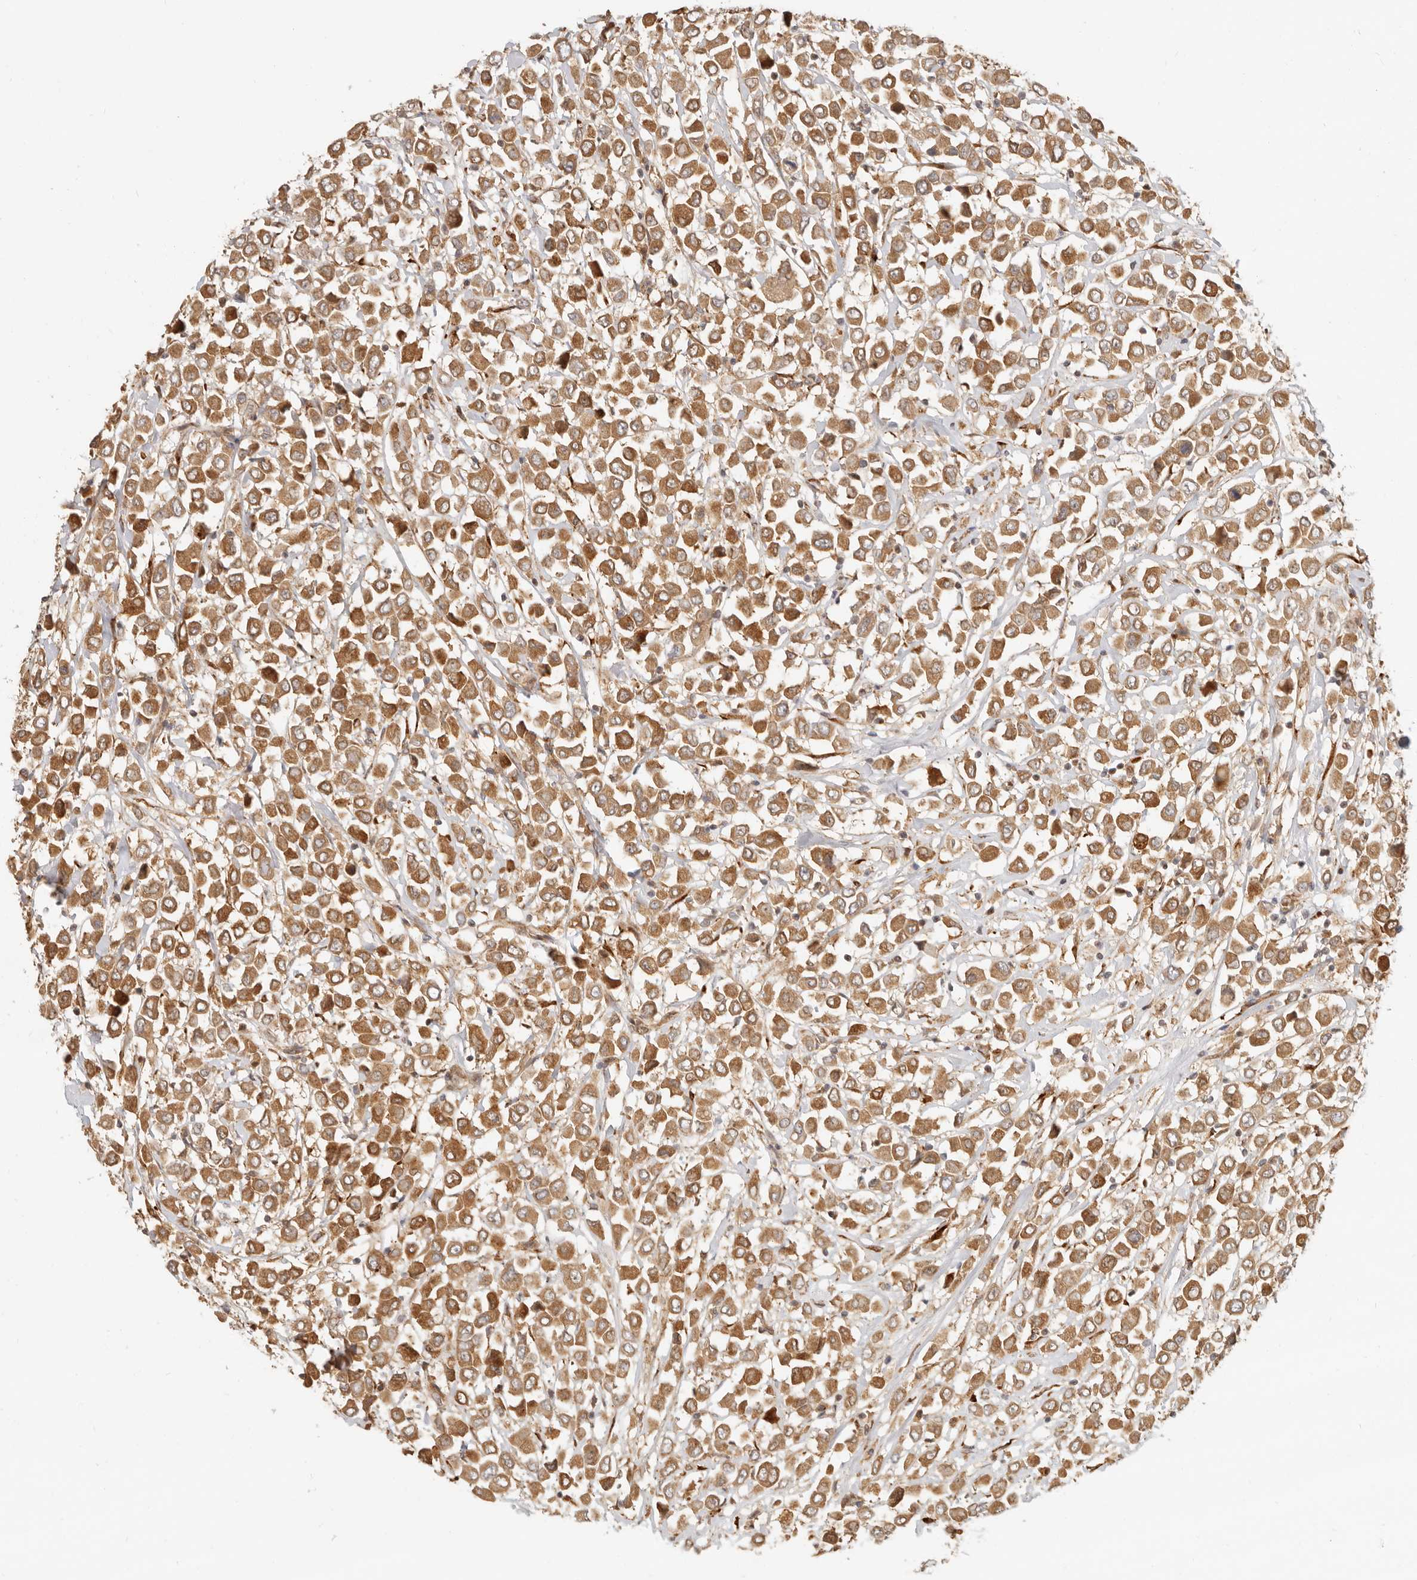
{"staining": {"intensity": "moderate", "quantity": ">75%", "location": "cytoplasmic/membranous"}, "tissue": "breast cancer", "cell_type": "Tumor cells", "image_type": "cancer", "snomed": [{"axis": "morphology", "description": "Duct carcinoma"}, {"axis": "topography", "description": "Breast"}], "caption": "Human breast intraductal carcinoma stained with a brown dye demonstrates moderate cytoplasmic/membranous positive positivity in about >75% of tumor cells.", "gene": "TUFT1", "patient": {"sex": "female", "age": 61}}